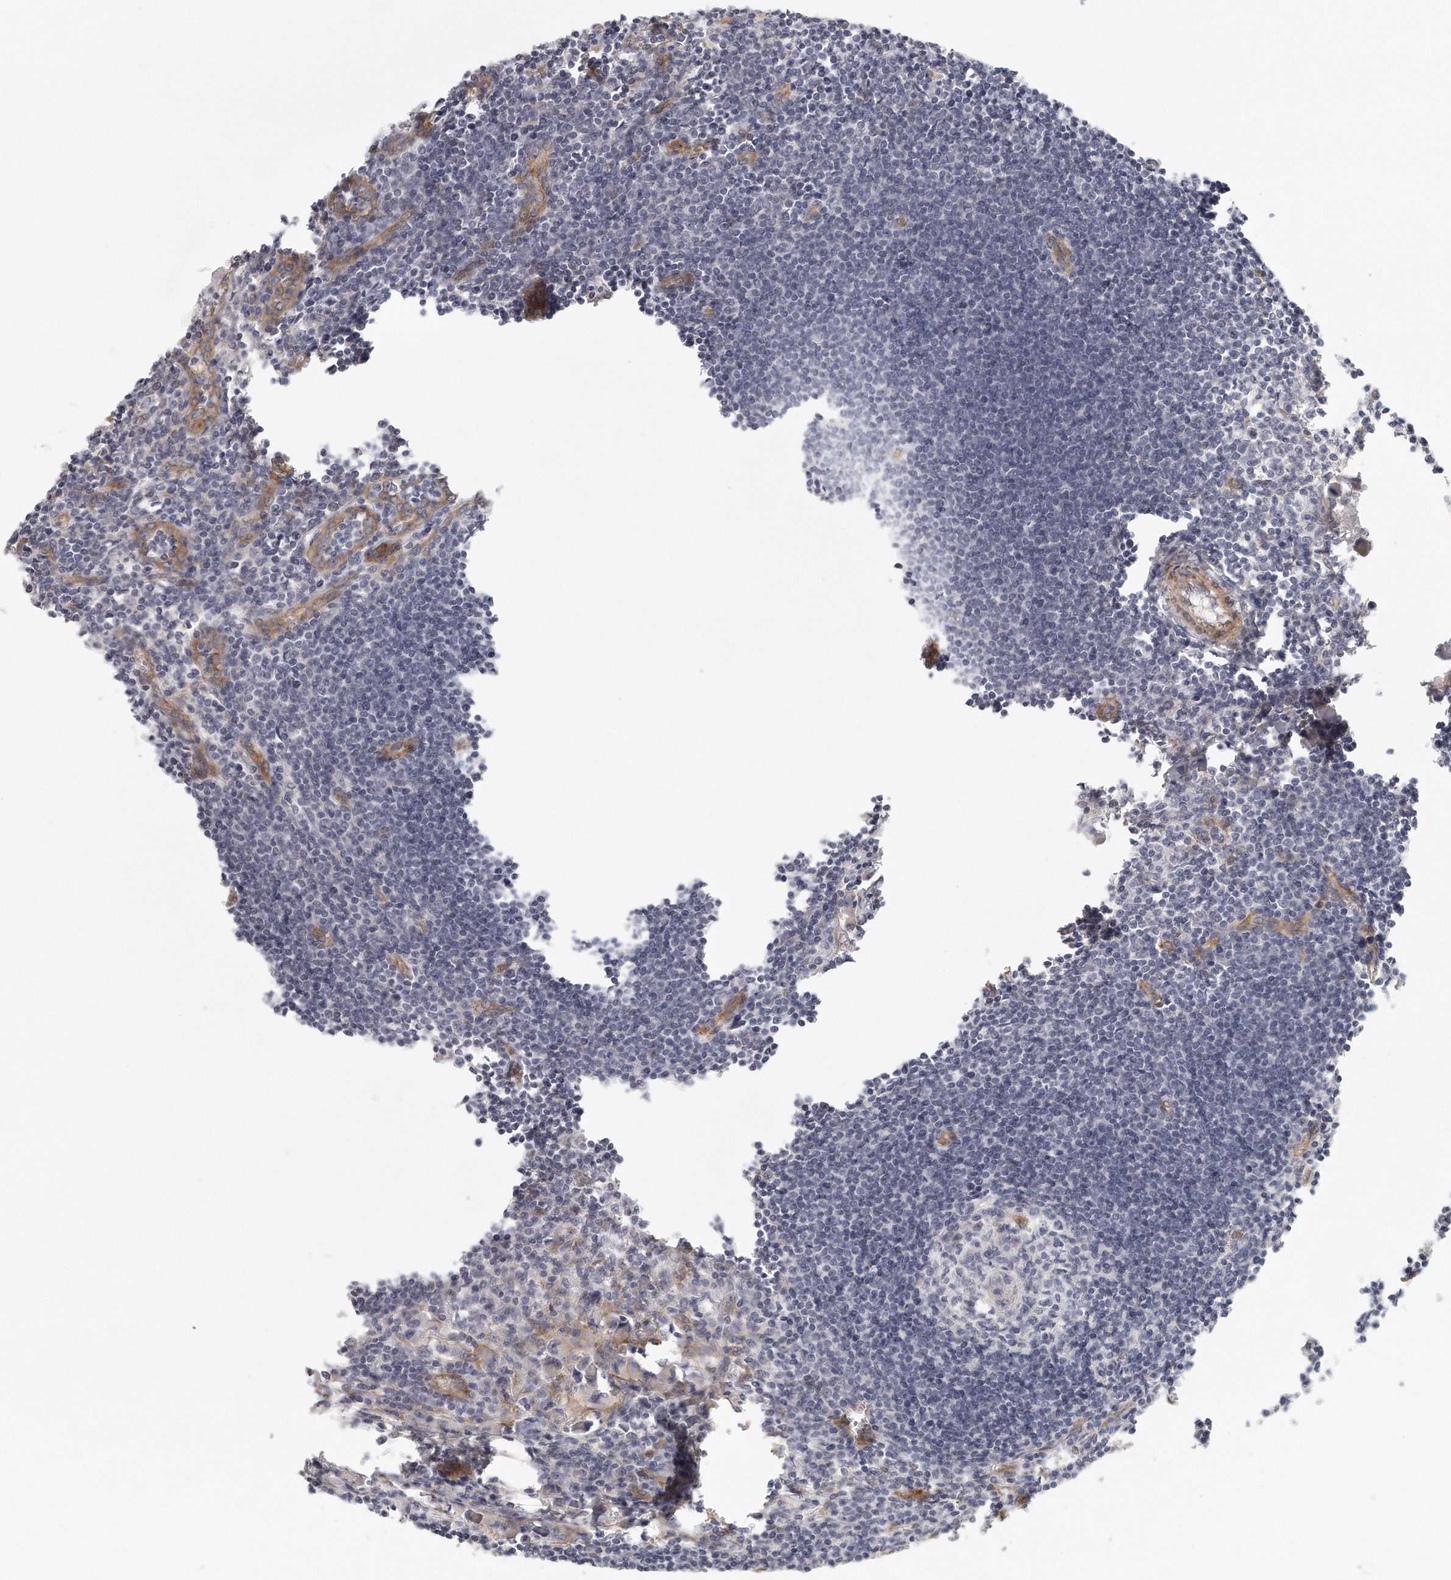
{"staining": {"intensity": "negative", "quantity": "none", "location": "none"}, "tissue": "lymph node", "cell_type": "Germinal center cells", "image_type": "normal", "snomed": [{"axis": "morphology", "description": "Normal tissue, NOS"}, {"axis": "morphology", "description": "Malignant melanoma, Metastatic site"}, {"axis": "topography", "description": "Lymph node"}], "caption": "The photomicrograph shows no staining of germinal center cells in benign lymph node.", "gene": "MTERF4", "patient": {"sex": "male", "age": 41}}